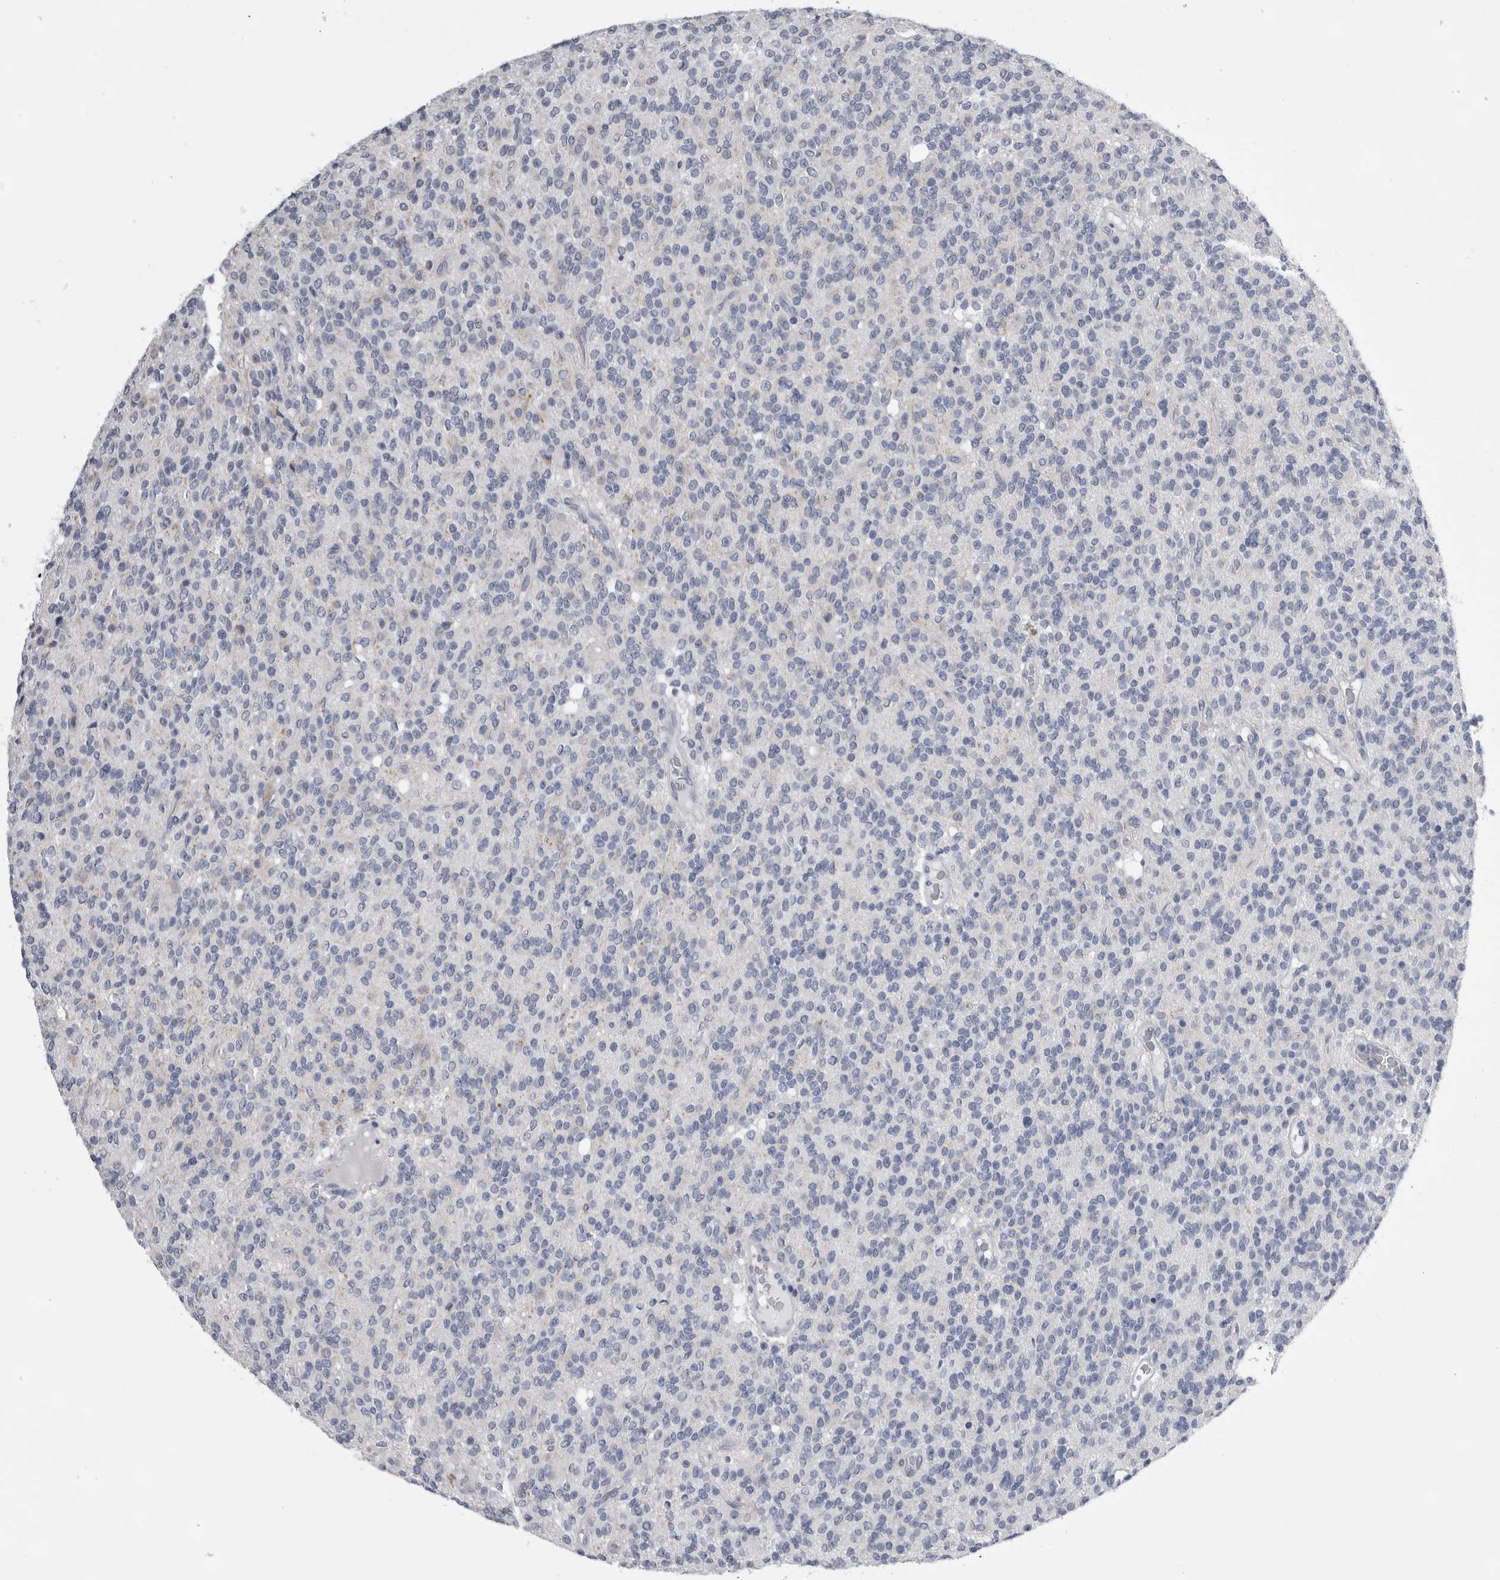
{"staining": {"intensity": "negative", "quantity": "none", "location": "none"}, "tissue": "glioma", "cell_type": "Tumor cells", "image_type": "cancer", "snomed": [{"axis": "morphology", "description": "Glioma, malignant, High grade"}, {"axis": "topography", "description": "Brain"}], "caption": "Malignant high-grade glioma was stained to show a protein in brown. There is no significant expression in tumor cells.", "gene": "ALDH8A1", "patient": {"sex": "male", "age": 34}}